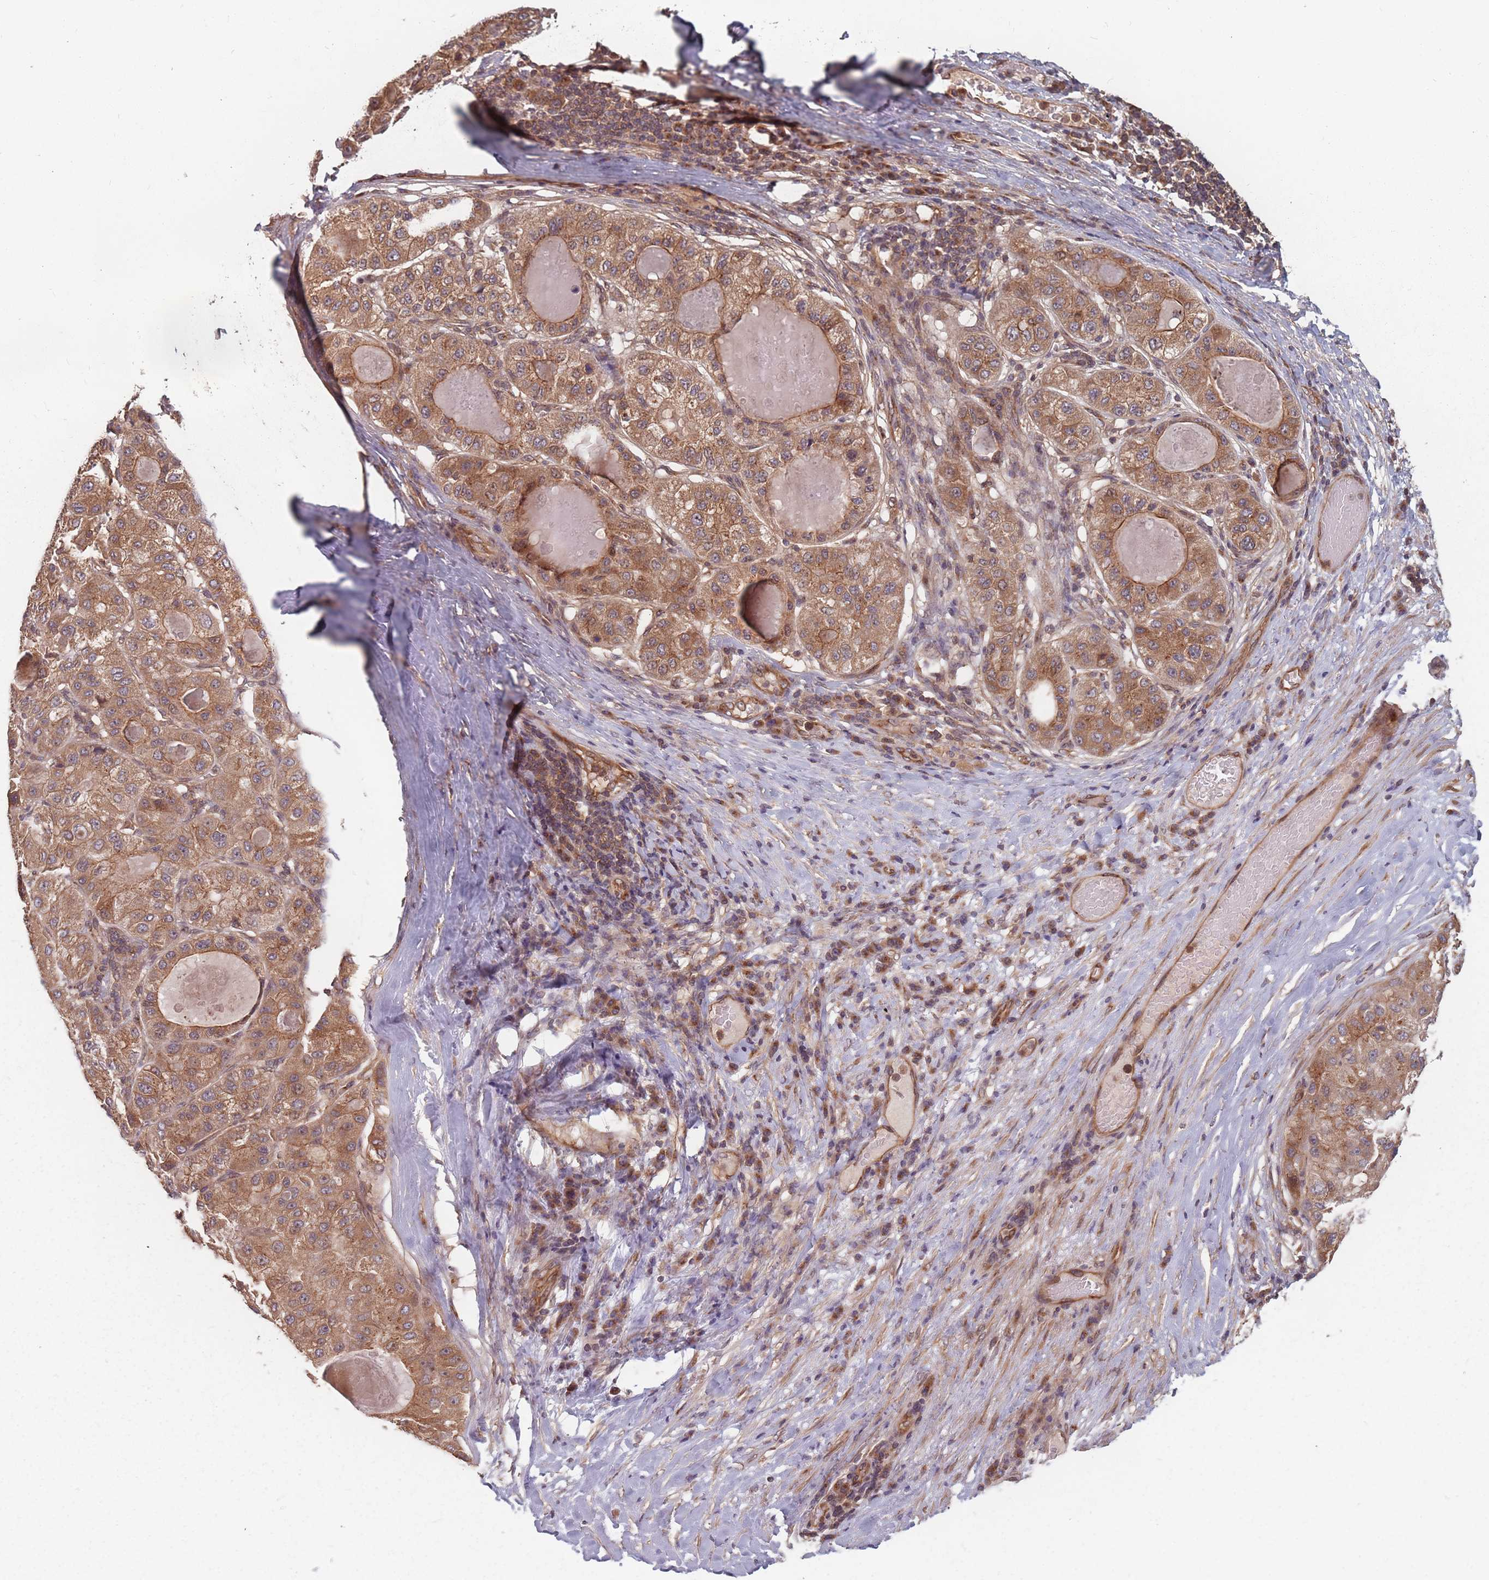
{"staining": {"intensity": "moderate", "quantity": ">75%", "location": "cytoplasmic/membranous"}, "tissue": "liver cancer", "cell_type": "Tumor cells", "image_type": "cancer", "snomed": [{"axis": "morphology", "description": "Carcinoma, Hepatocellular, NOS"}, {"axis": "topography", "description": "Liver"}], "caption": "Human liver cancer (hepatocellular carcinoma) stained for a protein (brown) shows moderate cytoplasmic/membranous positive expression in about >75% of tumor cells.", "gene": "C3orf14", "patient": {"sex": "male", "age": 80}}